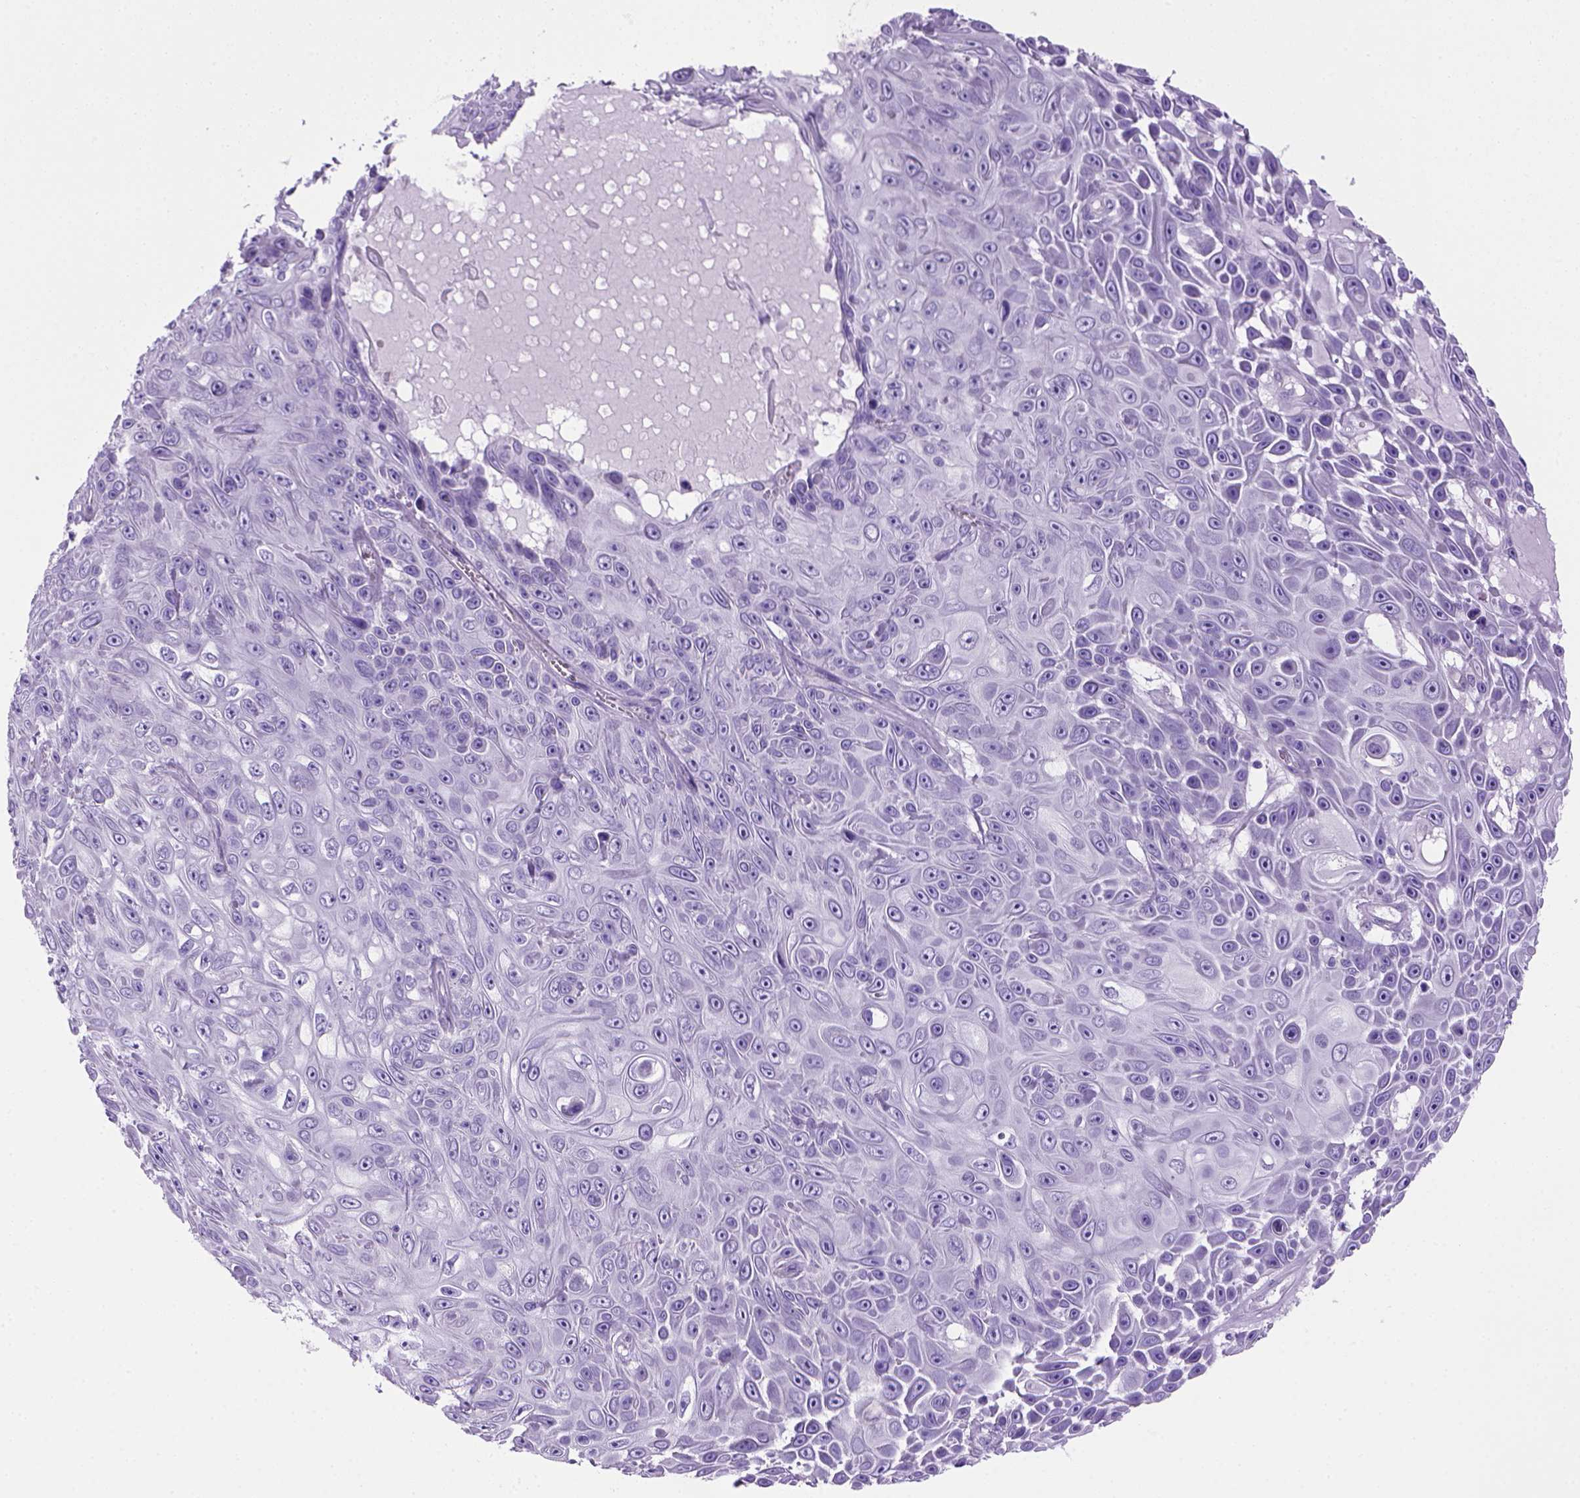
{"staining": {"intensity": "negative", "quantity": "none", "location": "none"}, "tissue": "skin cancer", "cell_type": "Tumor cells", "image_type": "cancer", "snomed": [{"axis": "morphology", "description": "Squamous cell carcinoma, NOS"}, {"axis": "topography", "description": "Skin"}], "caption": "DAB immunohistochemical staining of human squamous cell carcinoma (skin) reveals no significant expression in tumor cells.", "gene": "ARHGEF33", "patient": {"sex": "male", "age": 82}}